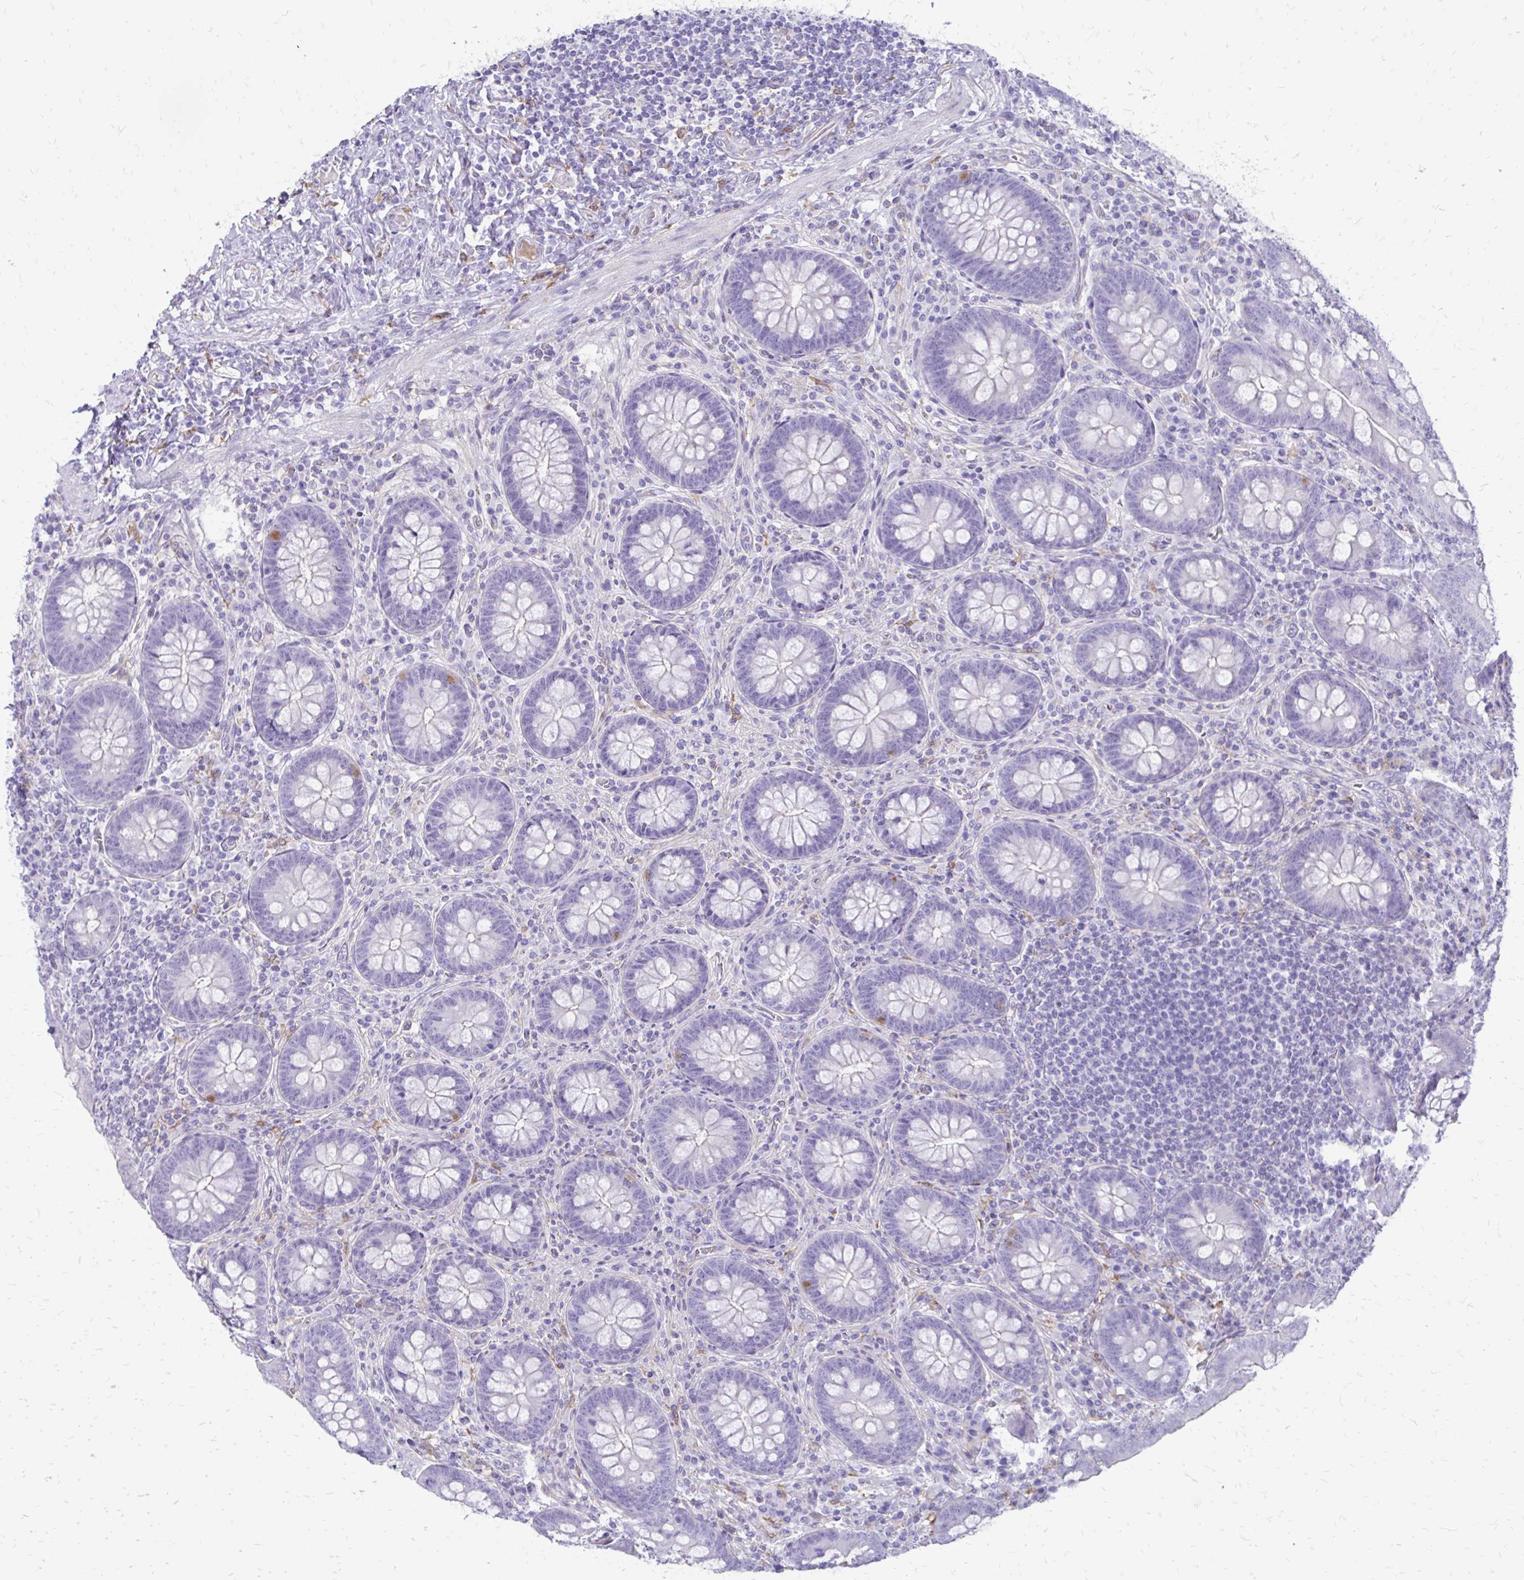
{"staining": {"intensity": "weak", "quantity": "<25%", "location": "cytoplasmic/membranous"}, "tissue": "appendix", "cell_type": "Glandular cells", "image_type": "normal", "snomed": [{"axis": "morphology", "description": "Normal tissue, NOS"}, {"axis": "topography", "description": "Appendix"}], "caption": "High power microscopy photomicrograph of an immunohistochemistry micrograph of unremarkable appendix, revealing no significant positivity in glandular cells.", "gene": "SIGLEC11", "patient": {"sex": "male", "age": 71}}